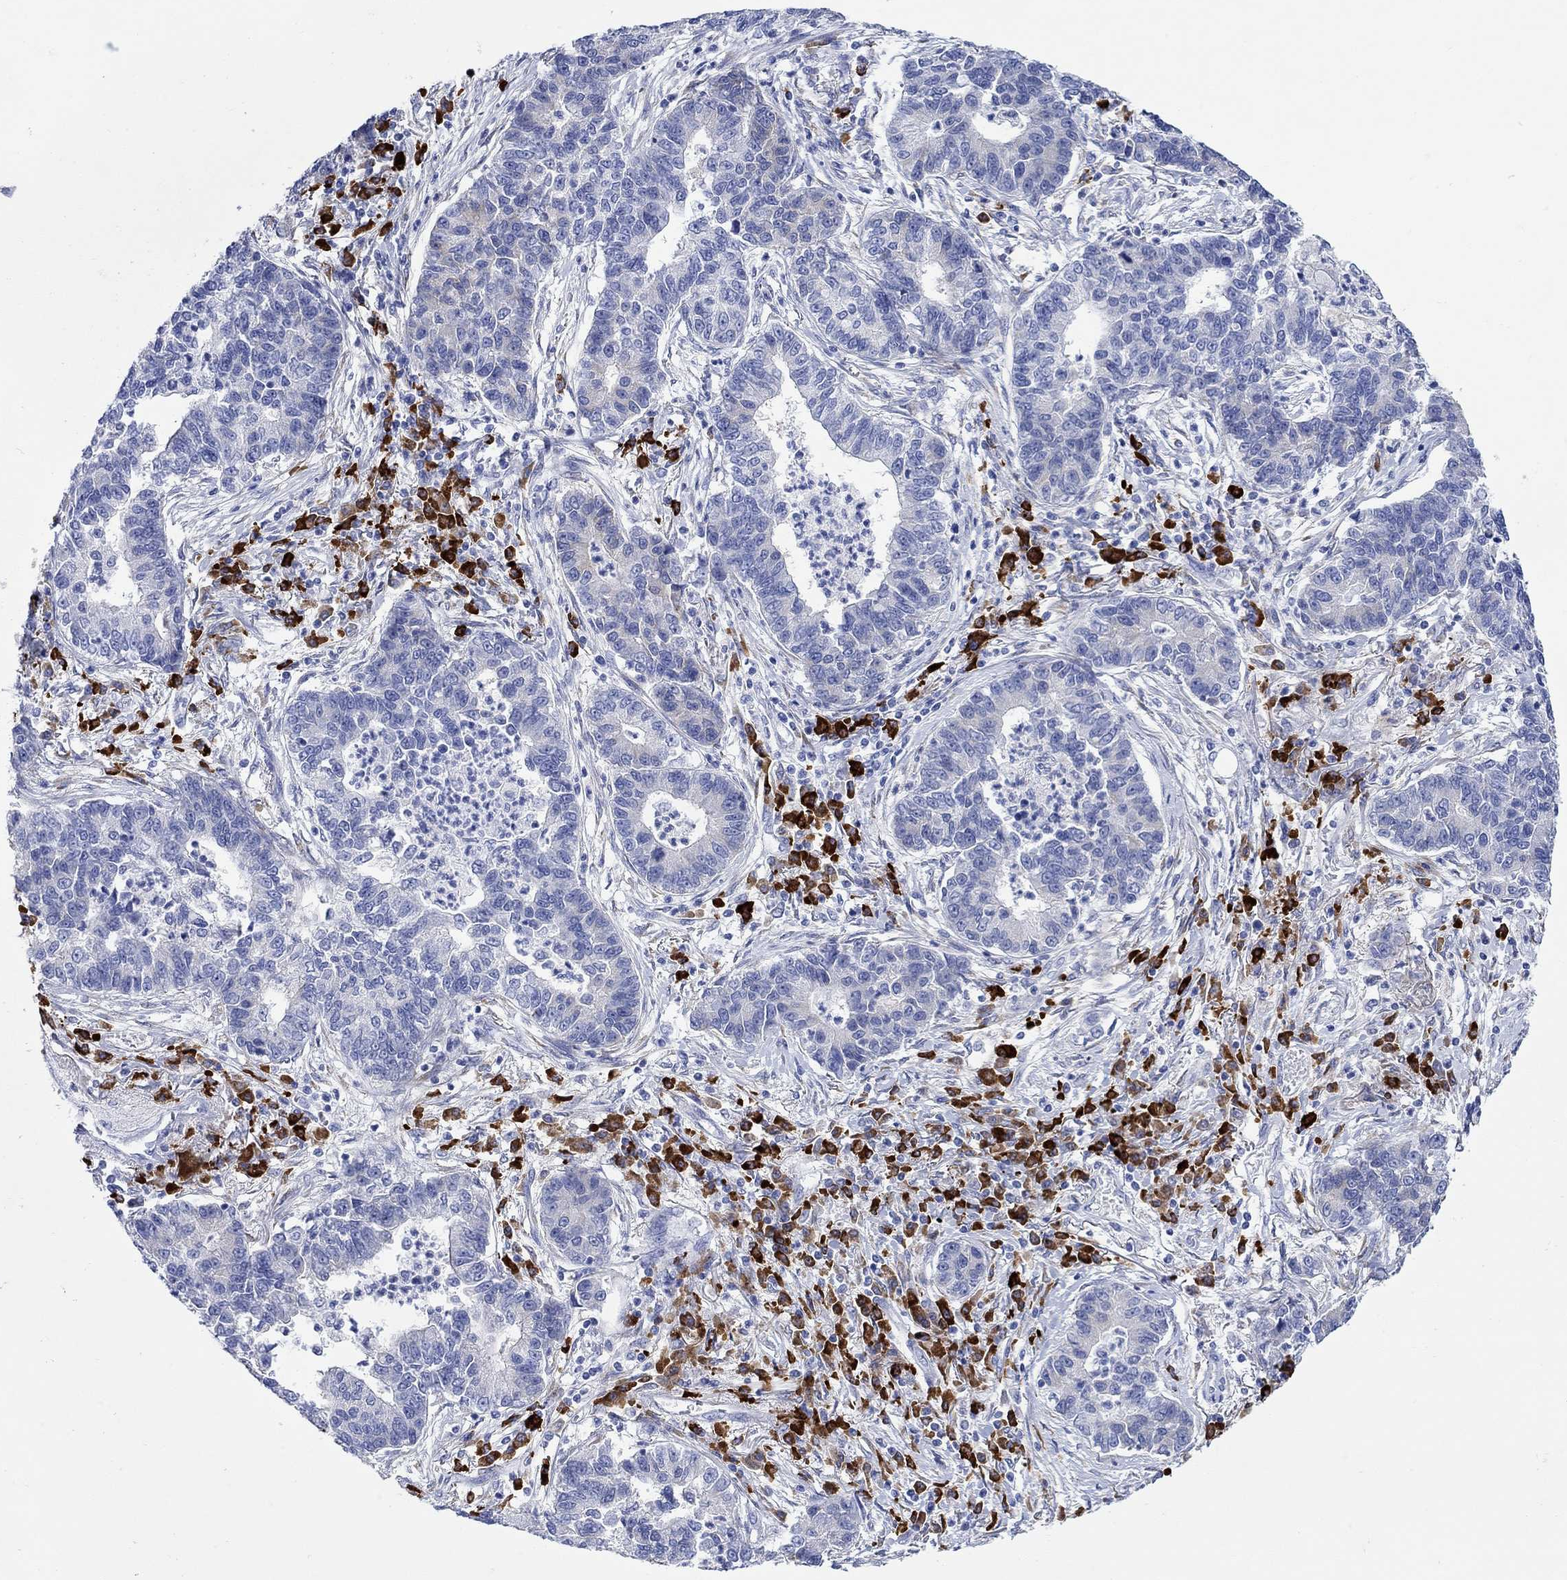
{"staining": {"intensity": "negative", "quantity": "none", "location": "none"}, "tissue": "lung cancer", "cell_type": "Tumor cells", "image_type": "cancer", "snomed": [{"axis": "morphology", "description": "Adenocarcinoma, NOS"}, {"axis": "topography", "description": "Lung"}], "caption": "An image of human lung cancer (adenocarcinoma) is negative for staining in tumor cells.", "gene": "P2RY6", "patient": {"sex": "female", "age": 57}}